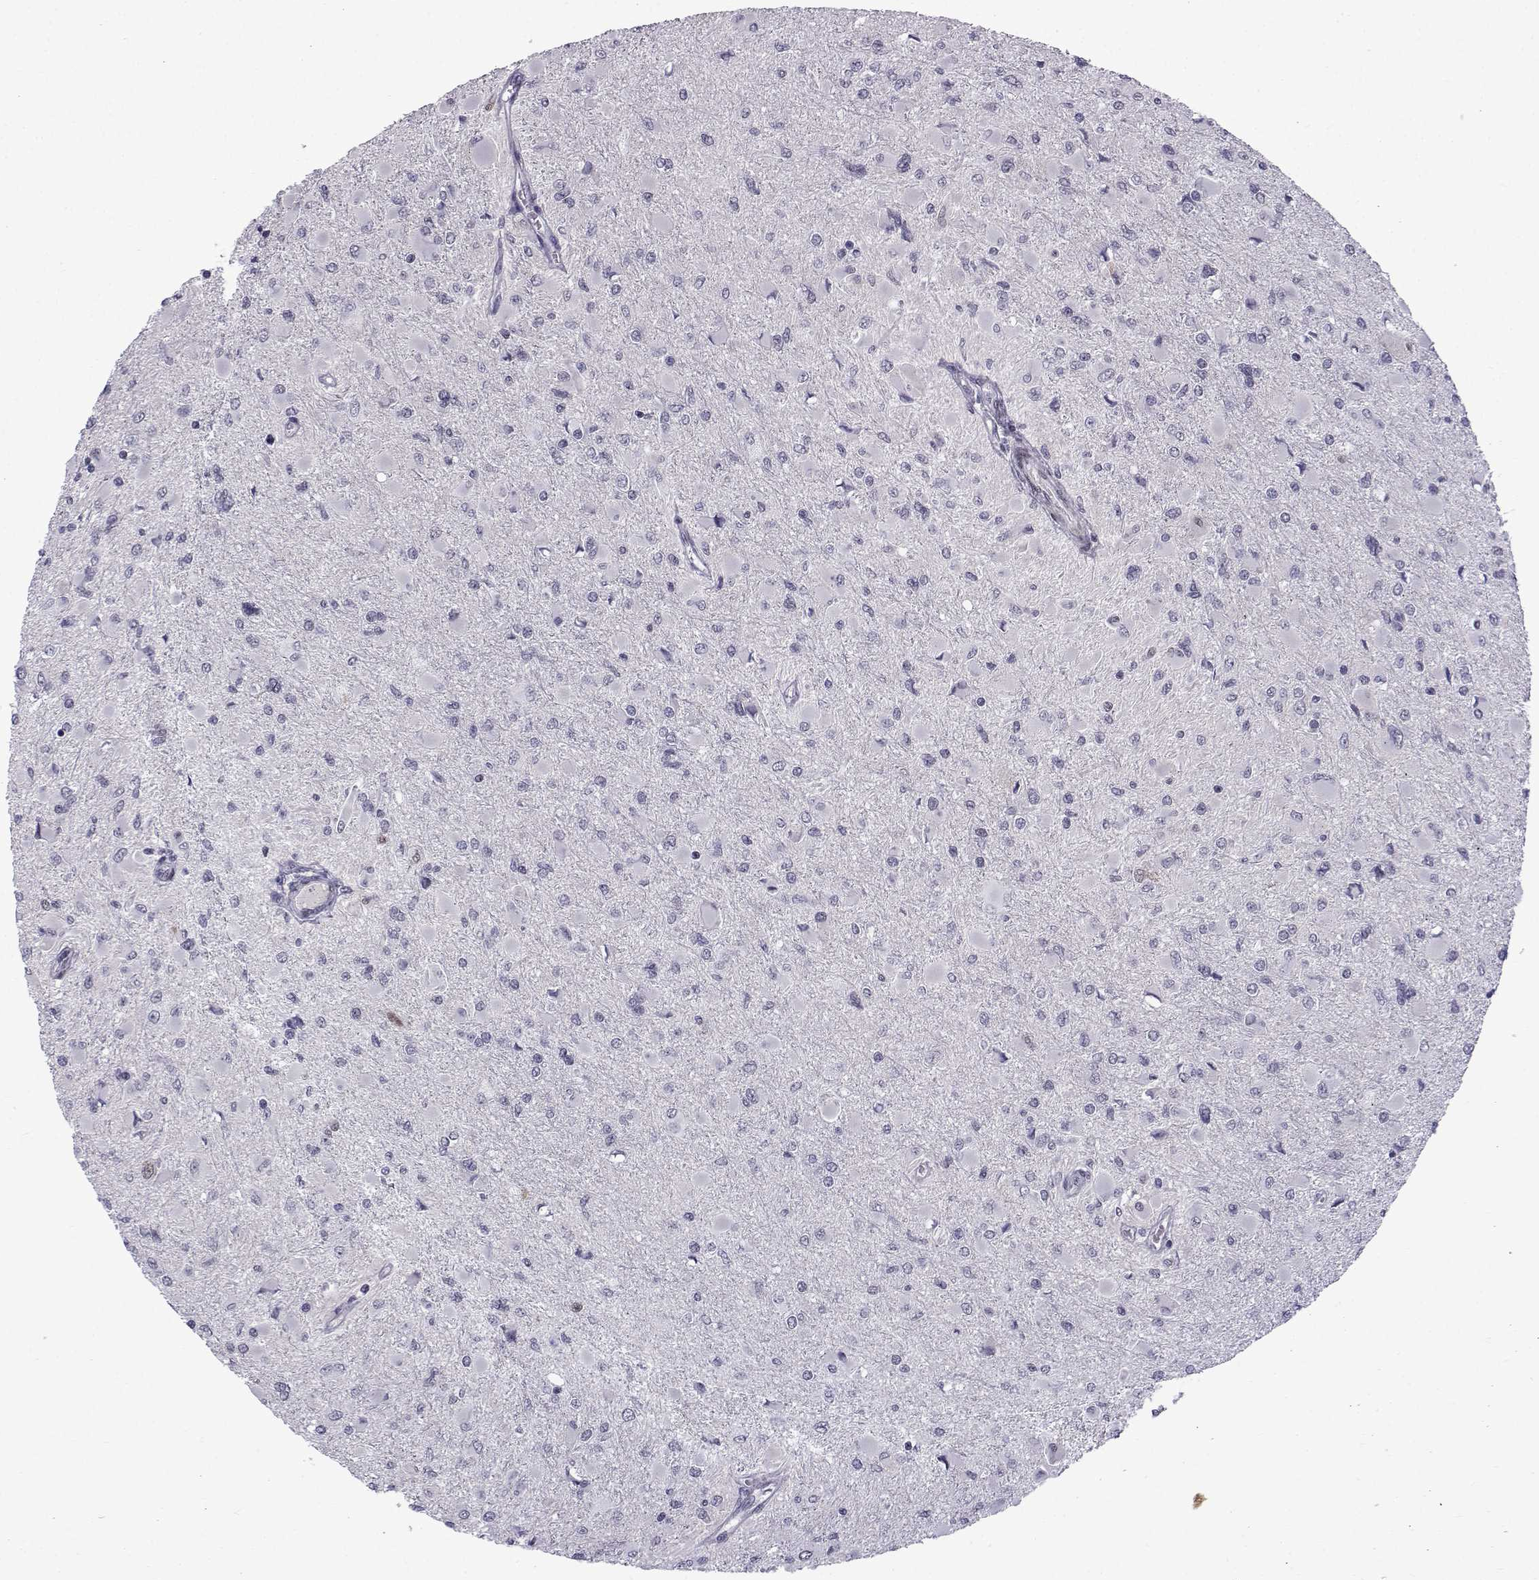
{"staining": {"intensity": "negative", "quantity": "none", "location": "none"}, "tissue": "glioma", "cell_type": "Tumor cells", "image_type": "cancer", "snomed": [{"axis": "morphology", "description": "Glioma, malignant, High grade"}, {"axis": "topography", "description": "Cerebral cortex"}], "caption": "An image of malignant glioma (high-grade) stained for a protein exhibits no brown staining in tumor cells.", "gene": "RBM24", "patient": {"sex": "female", "age": 36}}